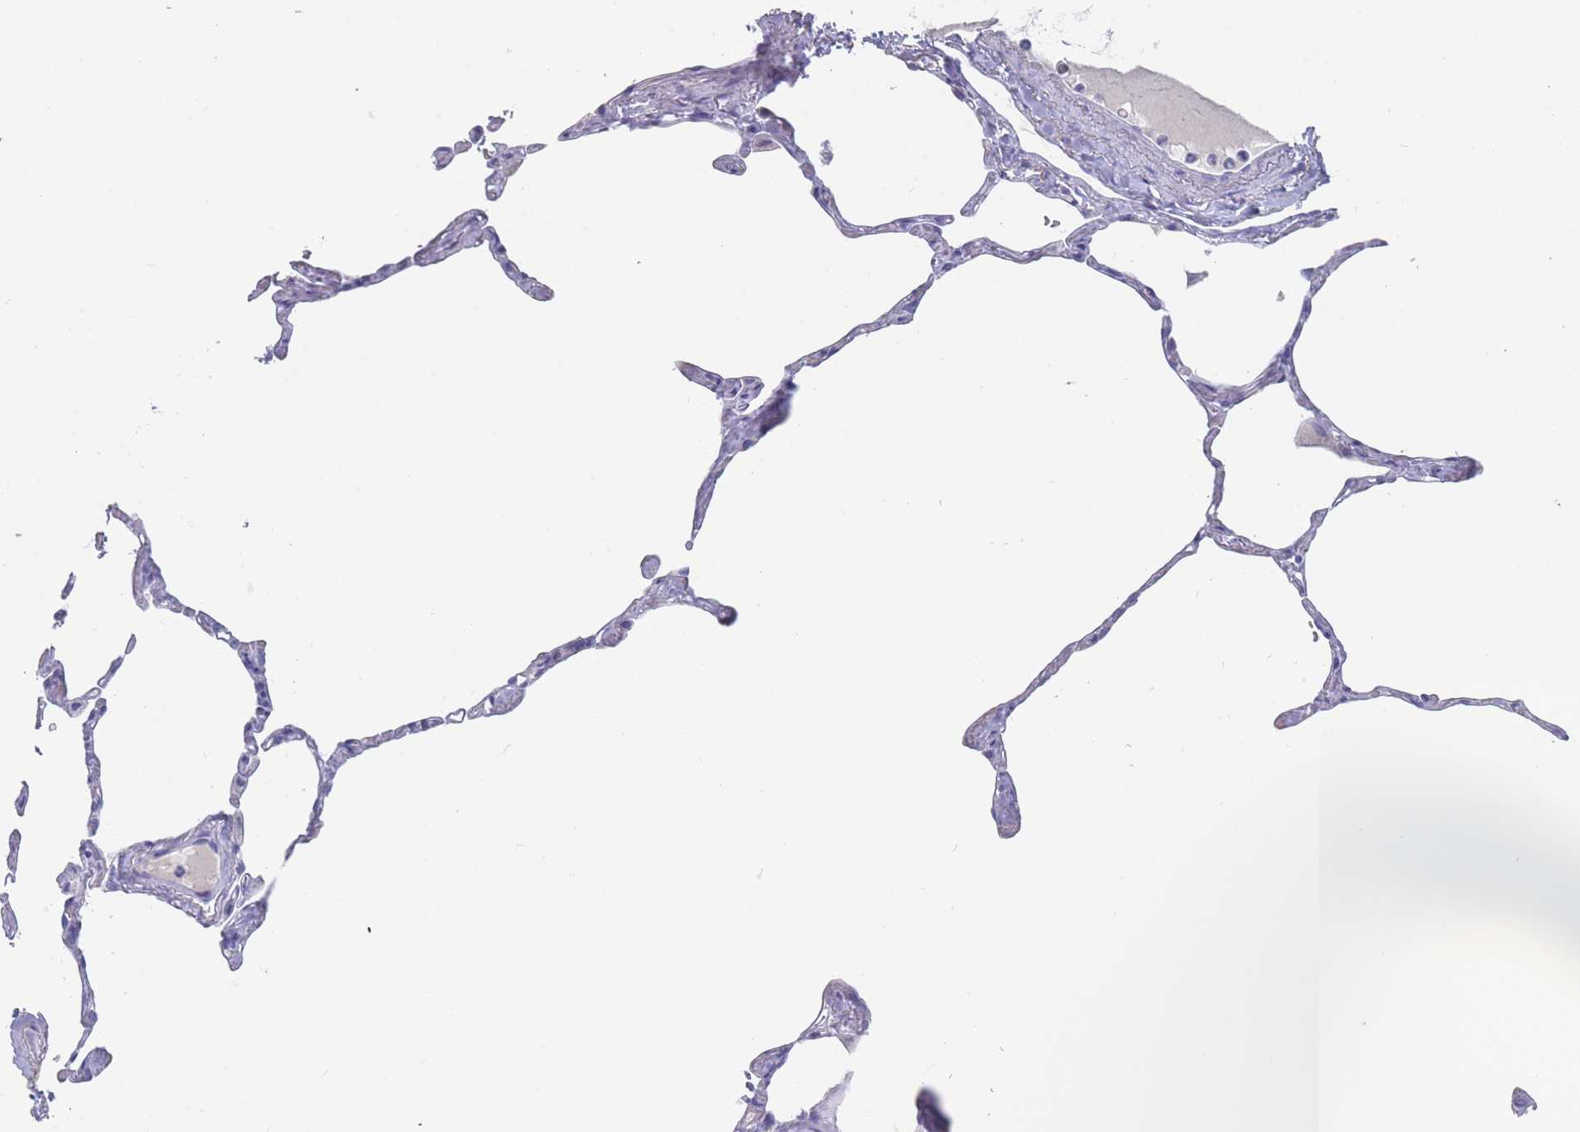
{"staining": {"intensity": "negative", "quantity": "none", "location": "none"}, "tissue": "lung", "cell_type": "Alveolar cells", "image_type": "normal", "snomed": [{"axis": "morphology", "description": "Normal tissue, NOS"}, {"axis": "topography", "description": "Lung"}], "caption": "Alveolar cells show no significant protein staining in benign lung. (Immunohistochemistry, brightfield microscopy, high magnification).", "gene": "ST8SIA5", "patient": {"sex": "male", "age": 65}}